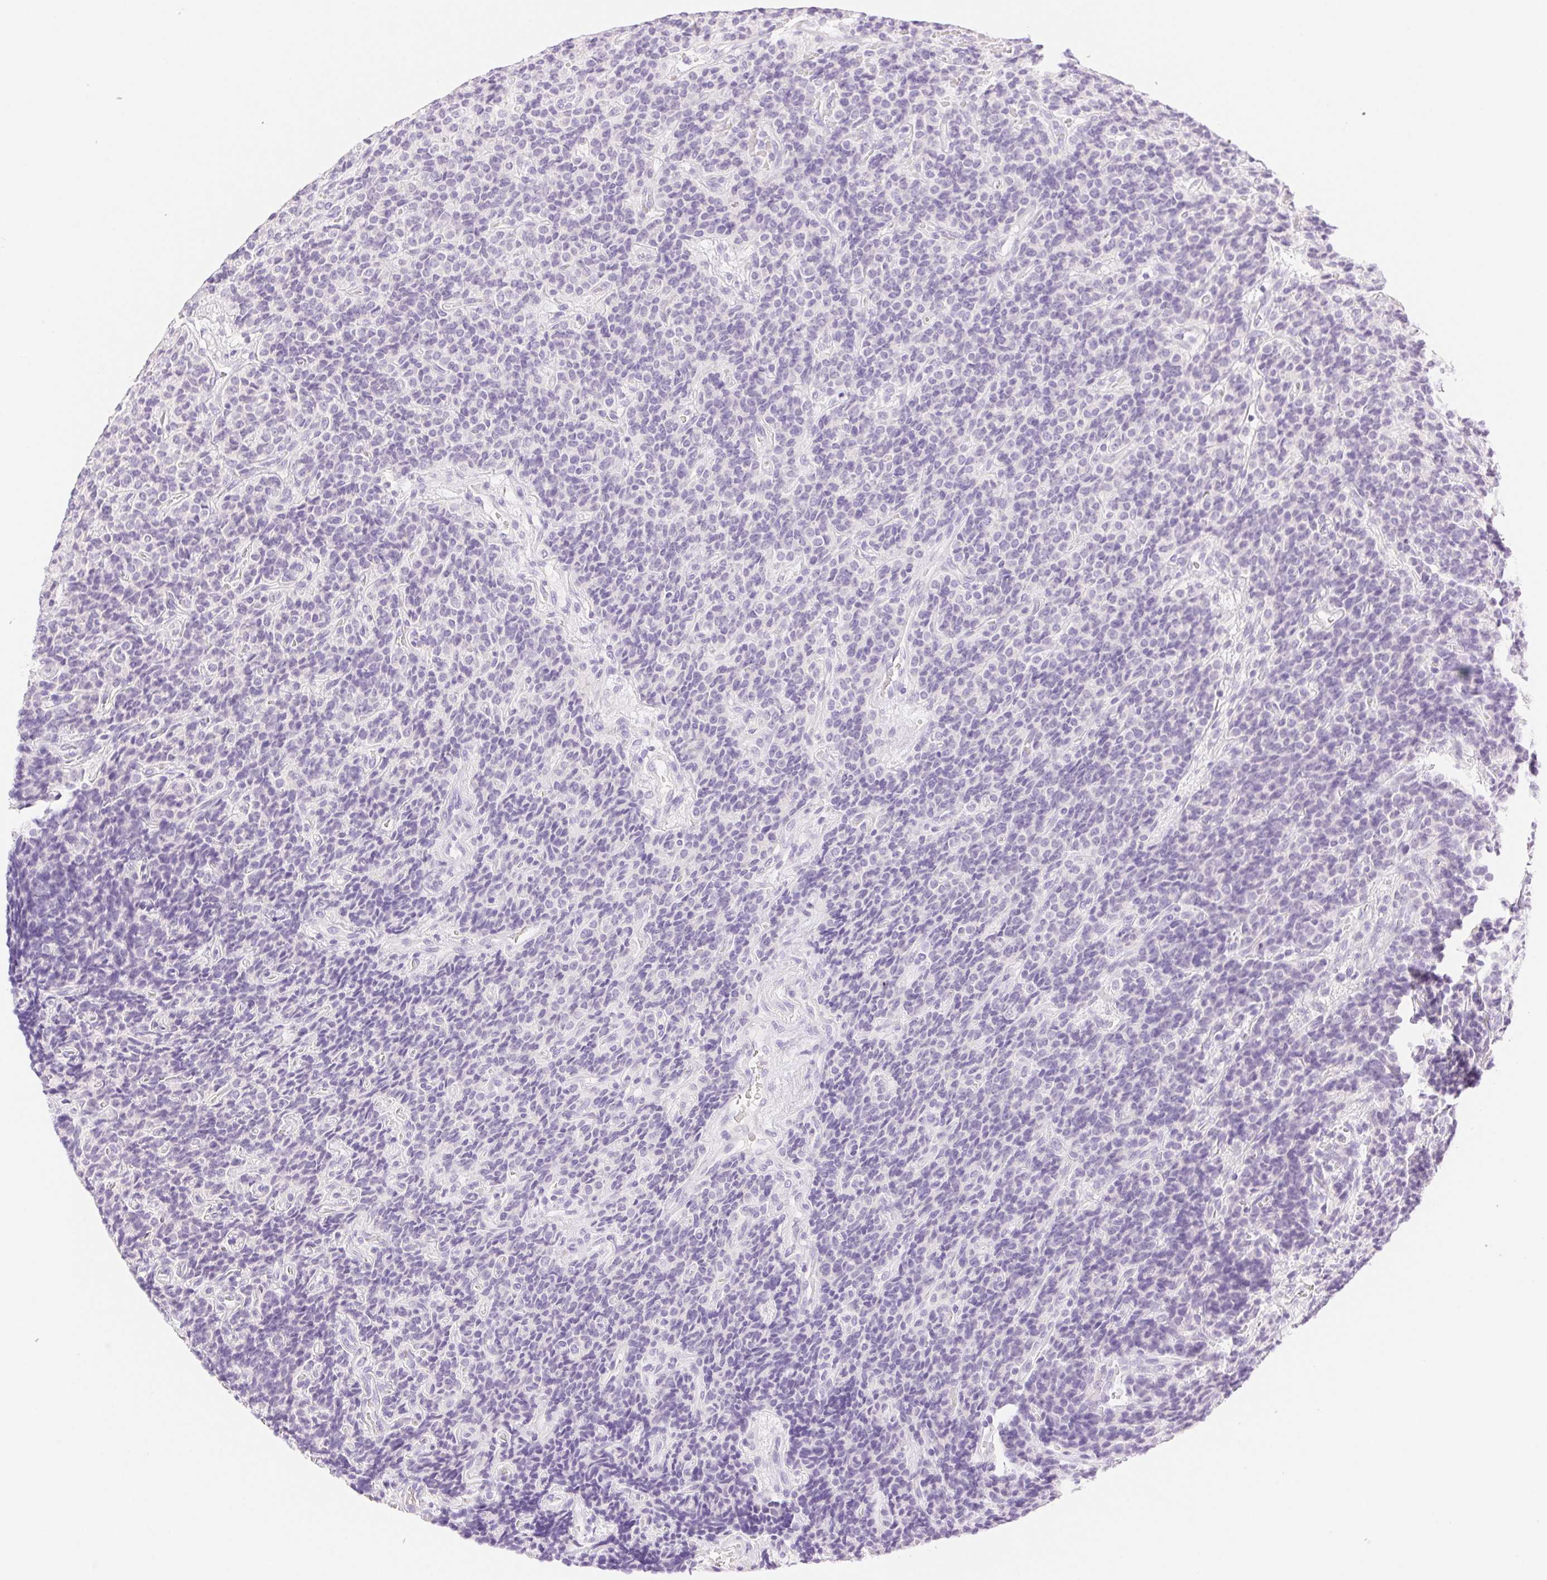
{"staining": {"intensity": "negative", "quantity": "none", "location": "none"}, "tissue": "carcinoid", "cell_type": "Tumor cells", "image_type": "cancer", "snomed": [{"axis": "morphology", "description": "Carcinoid, malignant, NOS"}, {"axis": "topography", "description": "Pancreas"}], "caption": "IHC image of neoplastic tissue: carcinoid stained with DAB (3,3'-diaminobenzidine) shows no significant protein positivity in tumor cells. The staining was performed using DAB to visualize the protein expression in brown, while the nuclei were stained in blue with hematoxylin (Magnification: 20x).", "gene": "SPACA4", "patient": {"sex": "male", "age": 36}}